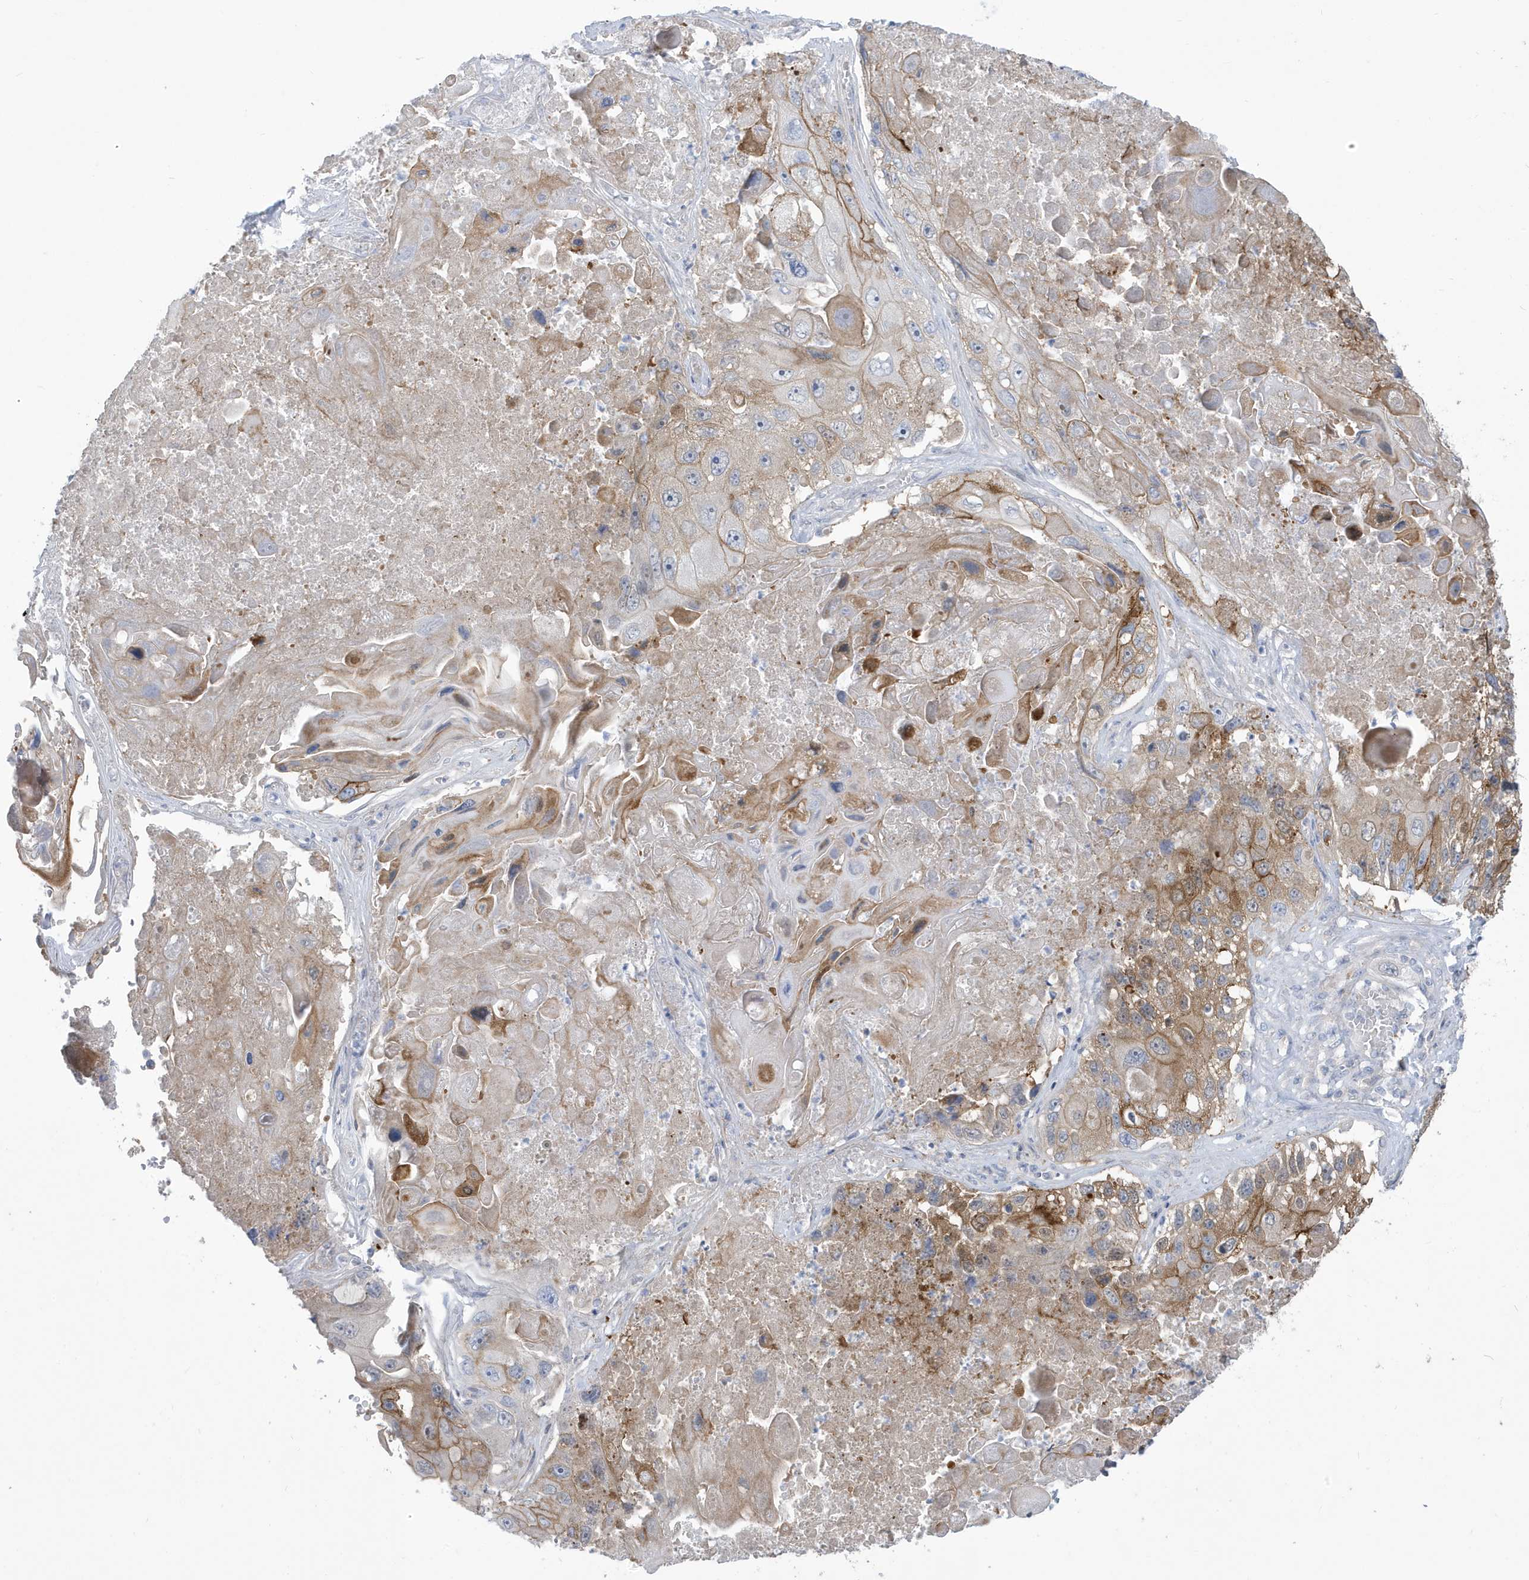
{"staining": {"intensity": "moderate", "quantity": "25%-75%", "location": "cytoplasmic/membranous"}, "tissue": "lung cancer", "cell_type": "Tumor cells", "image_type": "cancer", "snomed": [{"axis": "morphology", "description": "Squamous cell carcinoma, NOS"}, {"axis": "topography", "description": "Lung"}], "caption": "The histopathology image exhibits immunohistochemical staining of lung cancer (squamous cell carcinoma). There is moderate cytoplasmic/membranous staining is appreciated in about 25%-75% of tumor cells.", "gene": "ATP13A5", "patient": {"sex": "male", "age": 61}}